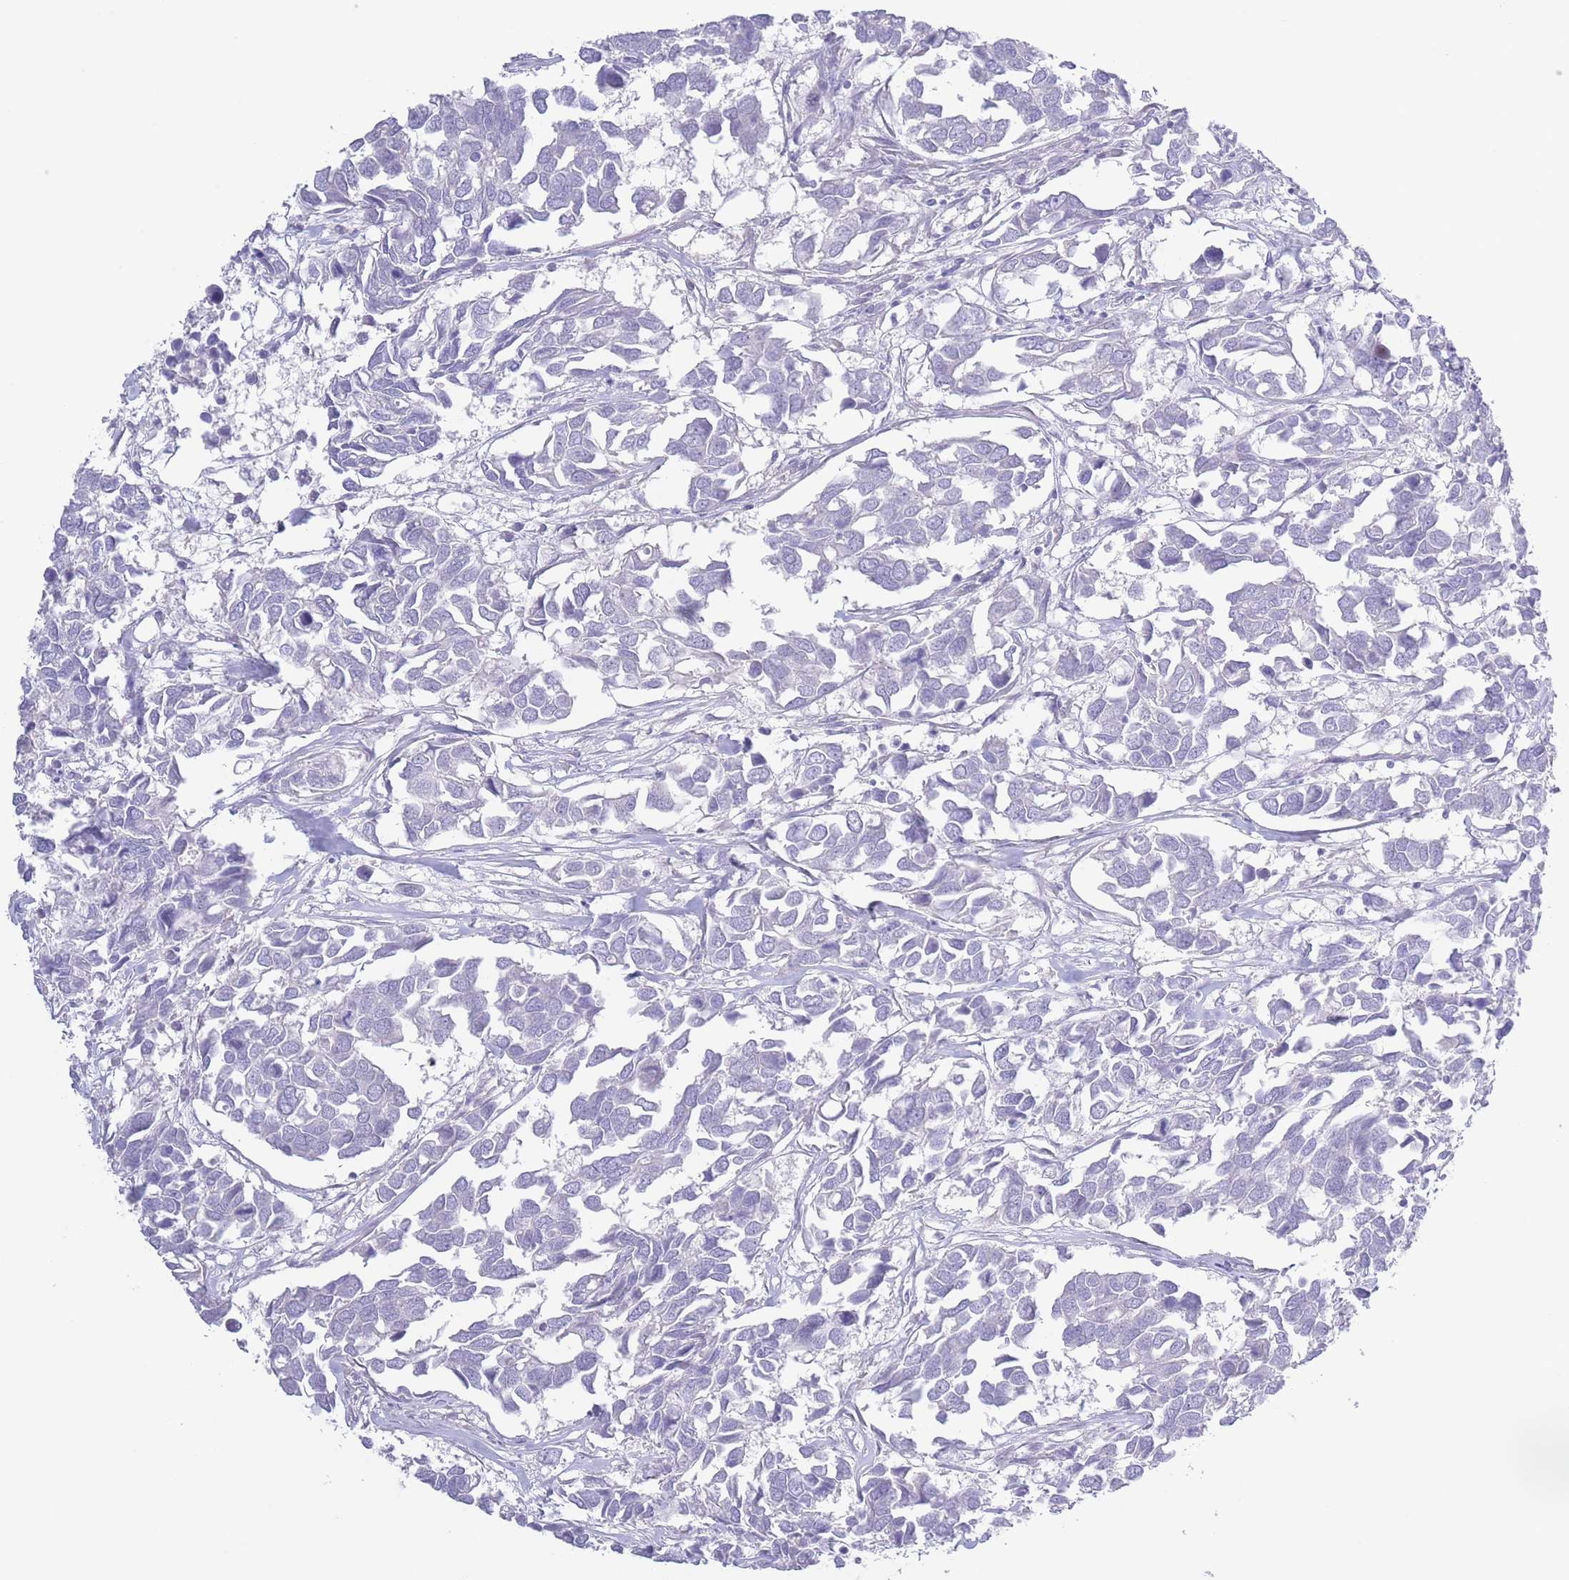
{"staining": {"intensity": "negative", "quantity": "none", "location": "none"}, "tissue": "breast cancer", "cell_type": "Tumor cells", "image_type": "cancer", "snomed": [{"axis": "morphology", "description": "Duct carcinoma"}, {"axis": "topography", "description": "Breast"}], "caption": "There is no significant positivity in tumor cells of breast infiltrating ductal carcinoma. (DAB (3,3'-diaminobenzidine) IHC visualized using brightfield microscopy, high magnification).", "gene": "PKLR", "patient": {"sex": "female", "age": 83}}